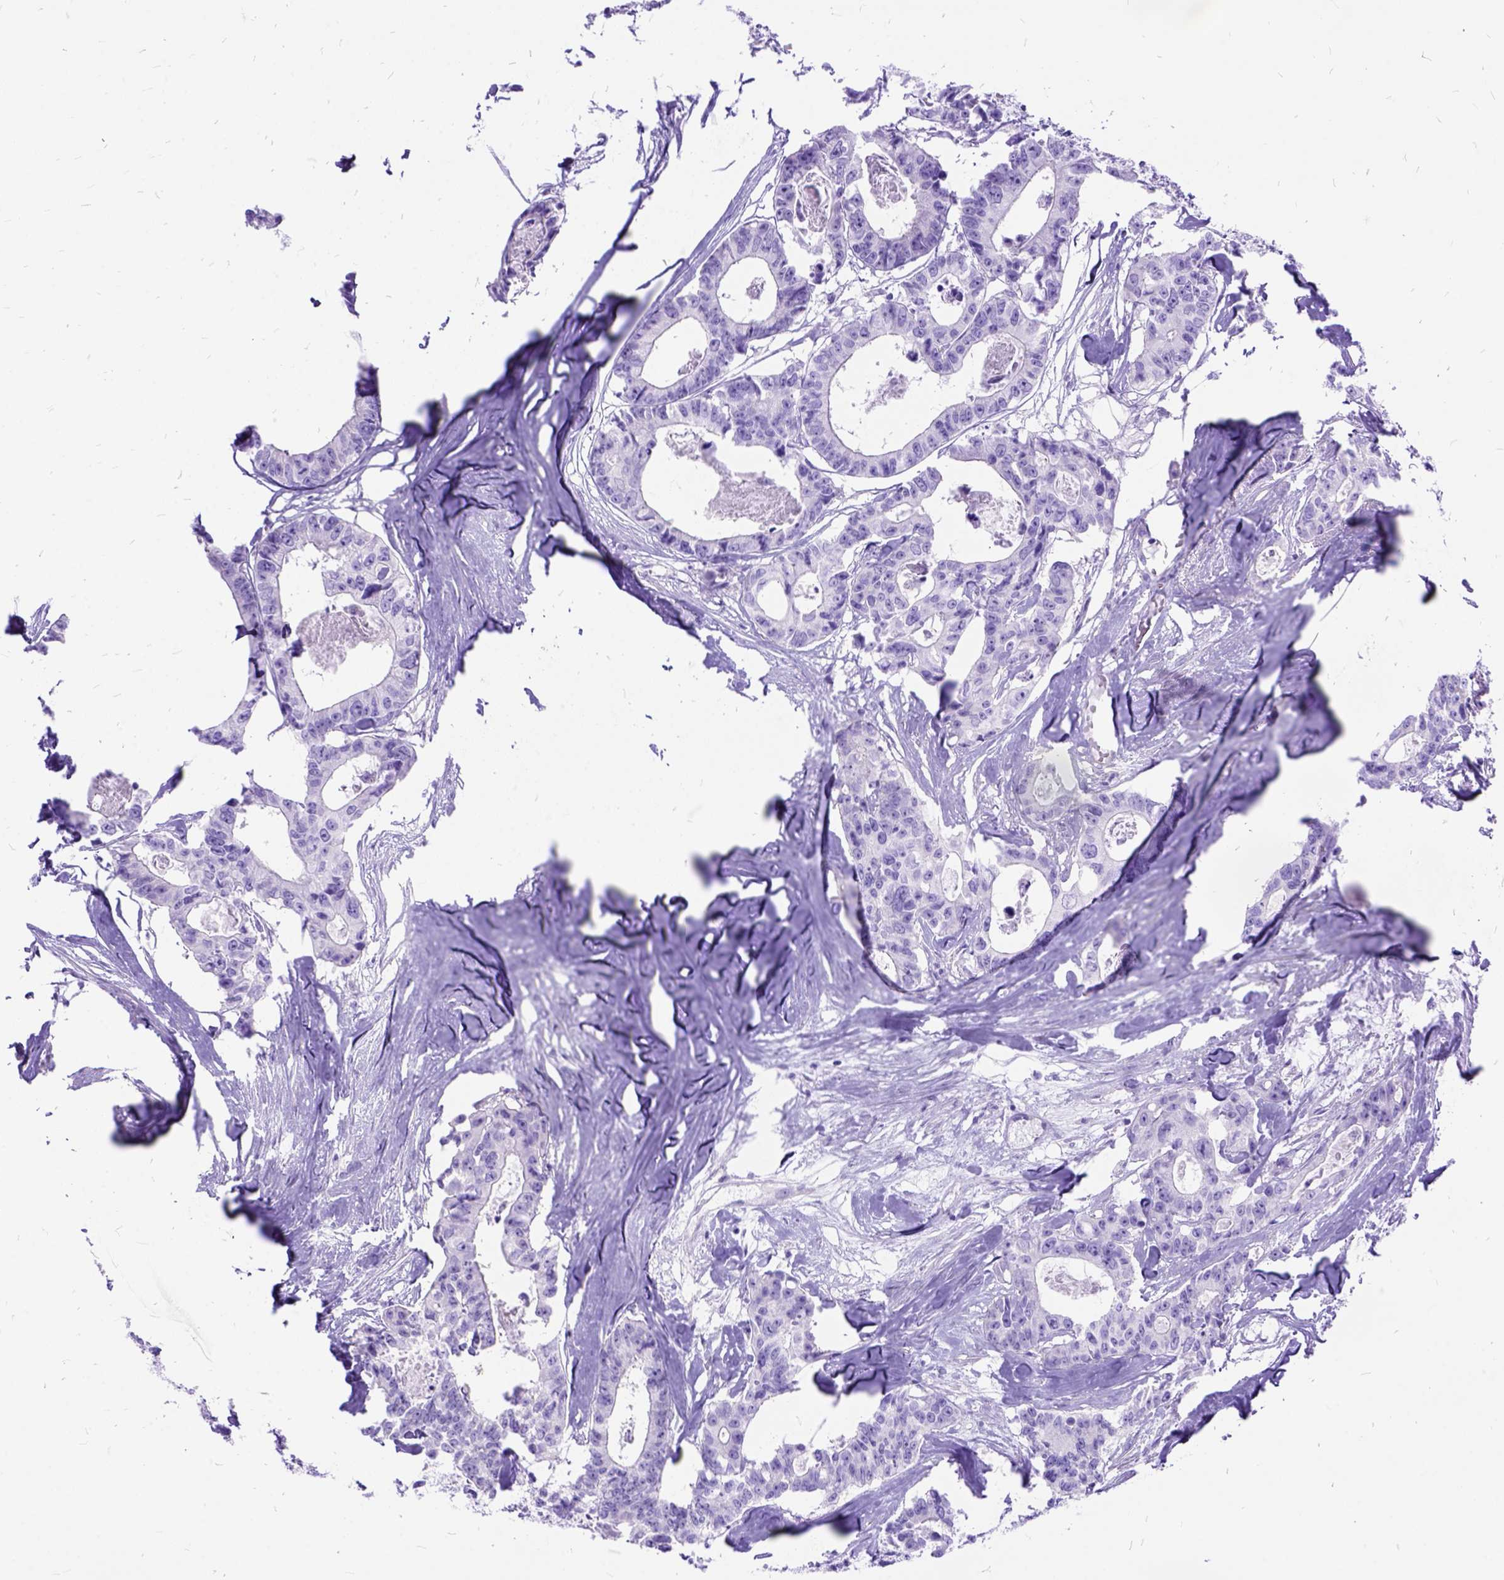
{"staining": {"intensity": "negative", "quantity": "none", "location": "none"}, "tissue": "colorectal cancer", "cell_type": "Tumor cells", "image_type": "cancer", "snomed": [{"axis": "morphology", "description": "Adenocarcinoma, NOS"}, {"axis": "topography", "description": "Rectum"}], "caption": "An image of colorectal cancer (adenocarcinoma) stained for a protein demonstrates no brown staining in tumor cells.", "gene": "ARL9", "patient": {"sex": "male", "age": 57}}